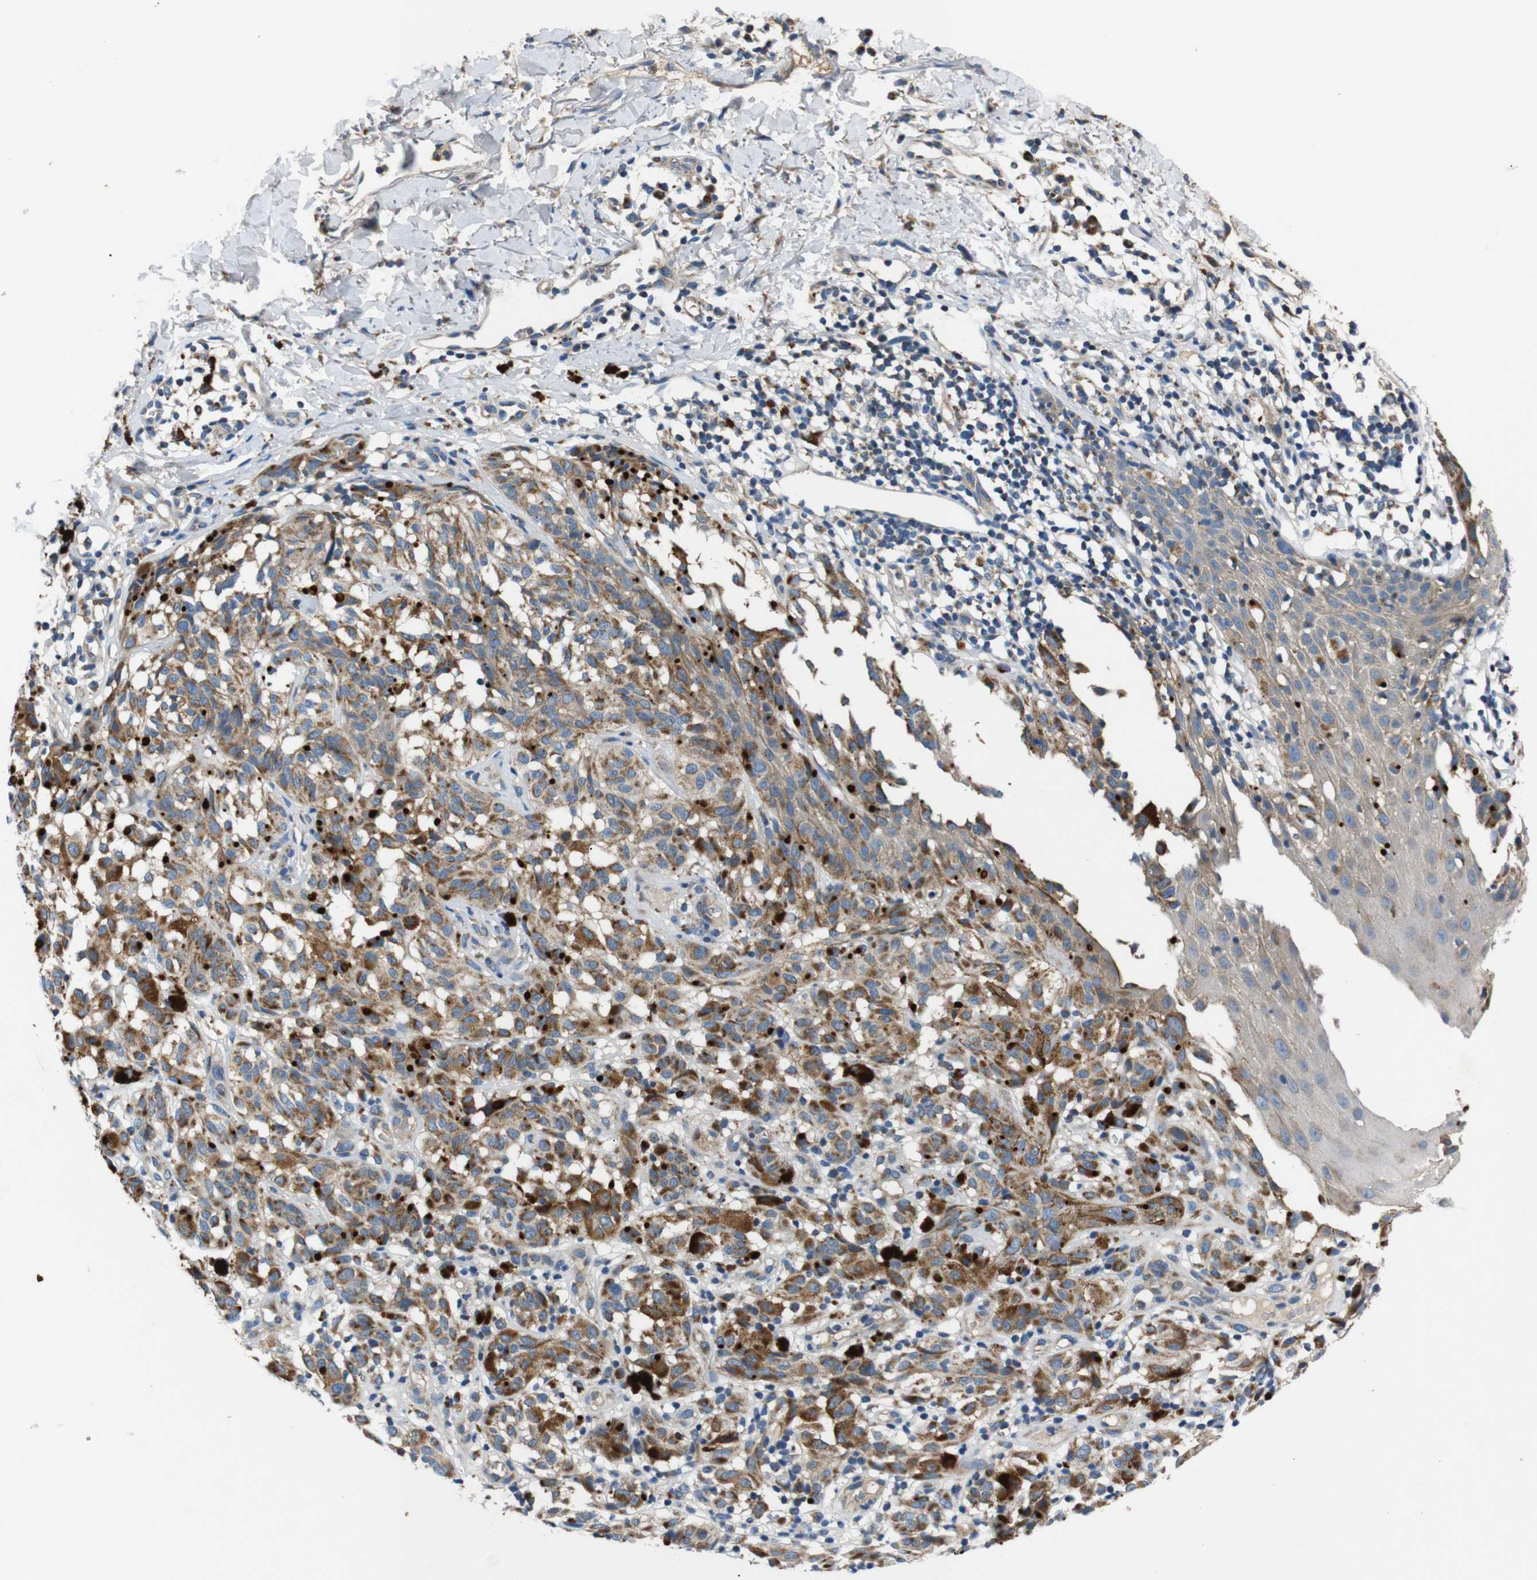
{"staining": {"intensity": "moderate", "quantity": ">75%", "location": "cytoplasmic/membranous"}, "tissue": "melanoma", "cell_type": "Tumor cells", "image_type": "cancer", "snomed": [{"axis": "morphology", "description": "Malignant melanoma, NOS"}, {"axis": "topography", "description": "Skin"}], "caption": "Tumor cells reveal medium levels of moderate cytoplasmic/membranous staining in approximately >75% of cells in melanoma. The protein is shown in brown color, while the nuclei are stained blue.", "gene": "NETO2", "patient": {"sex": "female", "age": 46}}